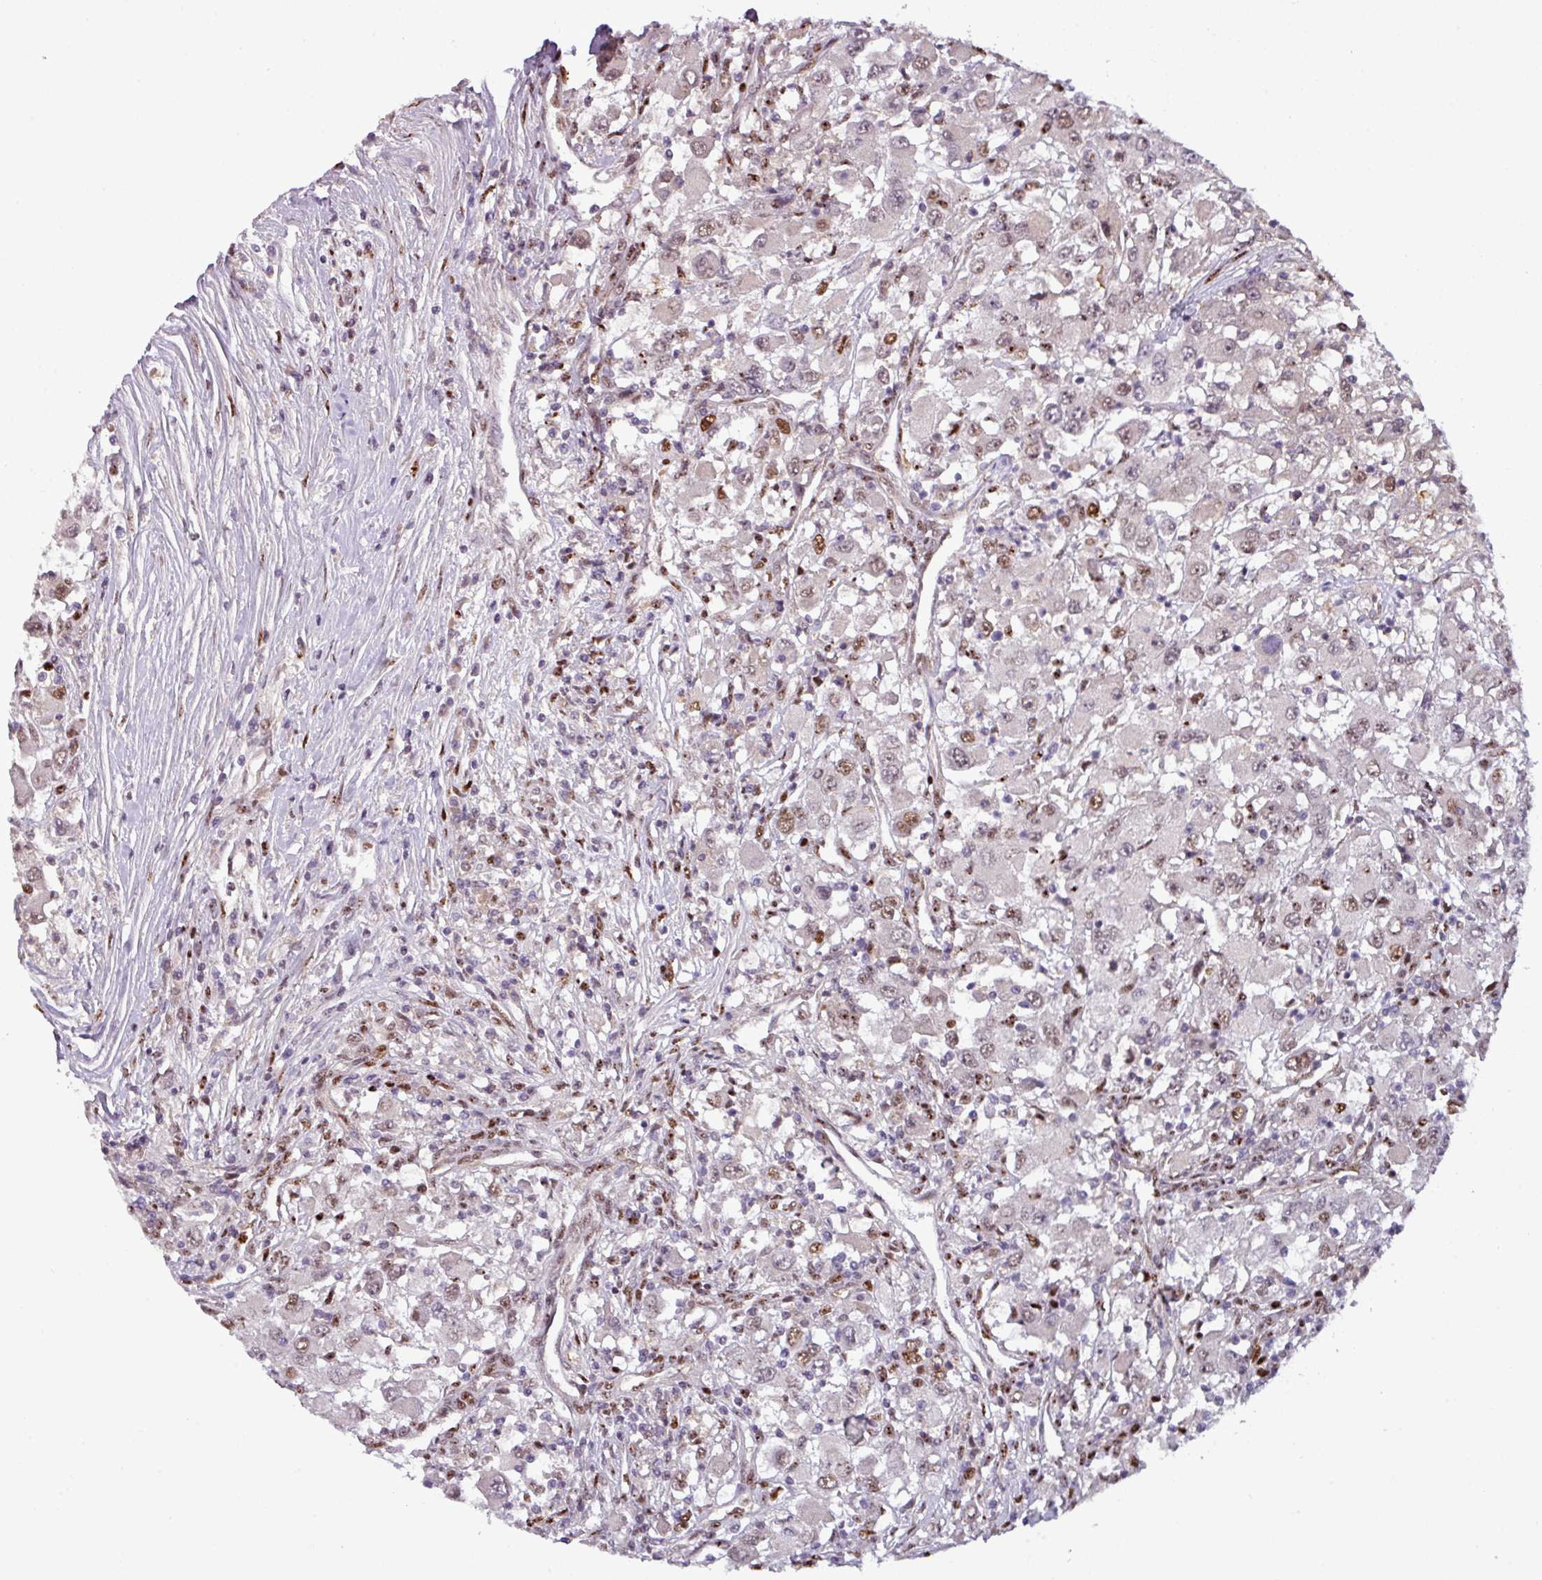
{"staining": {"intensity": "moderate", "quantity": "25%-75%", "location": "nuclear"}, "tissue": "renal cancer", "cell_type": "Tumor cells", "image_type": "cancer", "snomed": [{"axis": "morphology", "description": "Adenocarcinoma, NOS"}, {"axis": "topography", "description": "Kidney"}], "caption": "The histopathology image demonstrates a brown stain indicating the presence of a protein in the nuclear of tumor cells in adenocarcinoma (renal). The protein of interest is shown in brown color, while the nuclei are stained blue.", "gene": "IRF2BPL", "patient": {"sex": "female", "age": 67}}